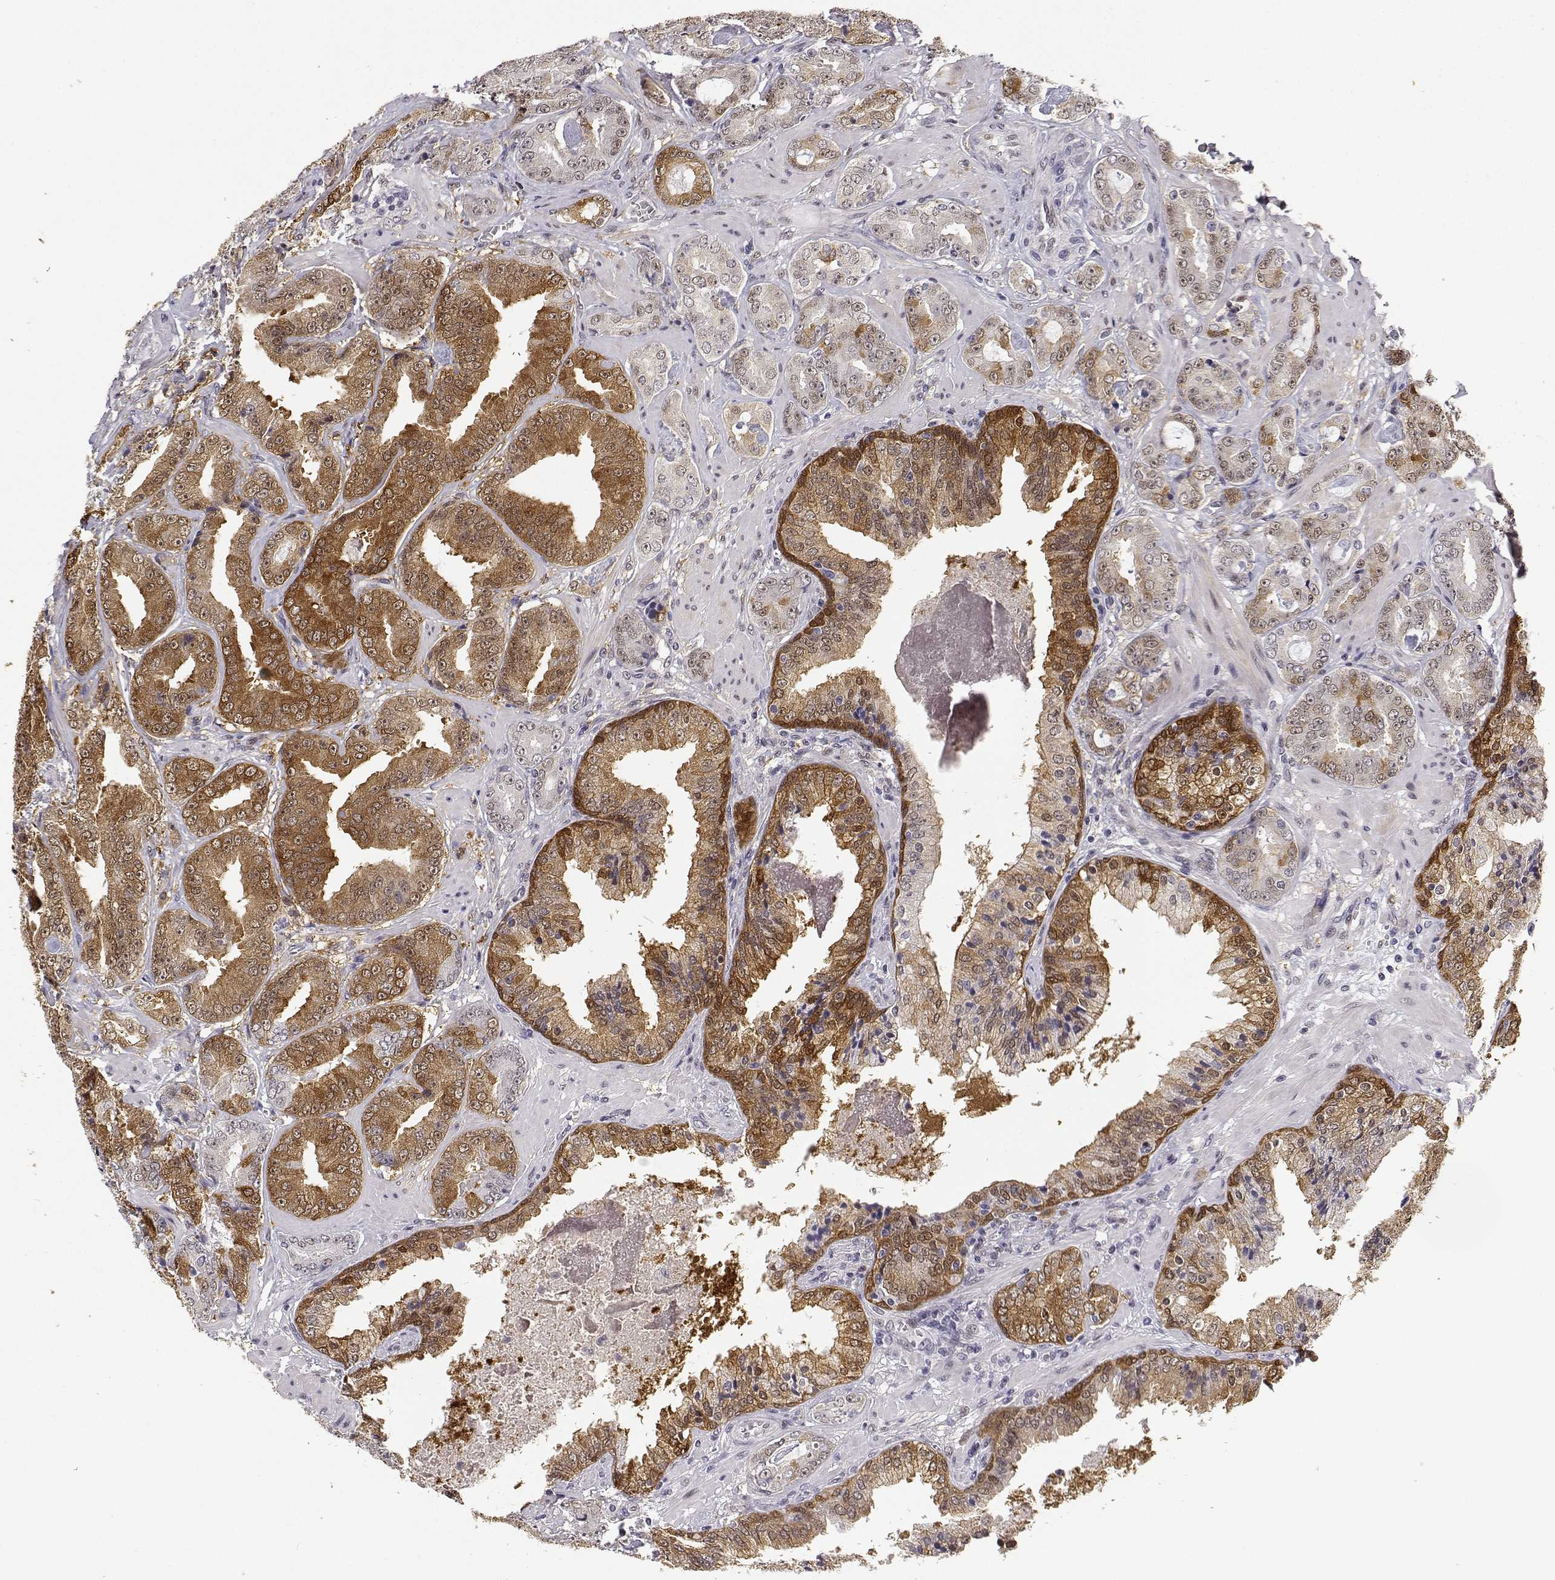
{"staining": {"intensity": "moderate", "quantity": ">75%", "location": "cytoplasmic/membranous,nuclear"}, "tissue": "prostate cancer", "cell_type": "Tumor cells", "image_type": "cancer", "snomed": [{"axis": "morphology", "description": "Adenocarcinoma, Low grade"}, {"axis": "topography", "description": "Prostate"}], "caption": "Immunohistochemical staining of human prostate cancer reveals medium levels of moderate cytoplasmic/membranous and nuclear protein expression in about >75% of tumor cells.", "gene": "PHGDH", "patient": {"sex": "male", "age": 60}}